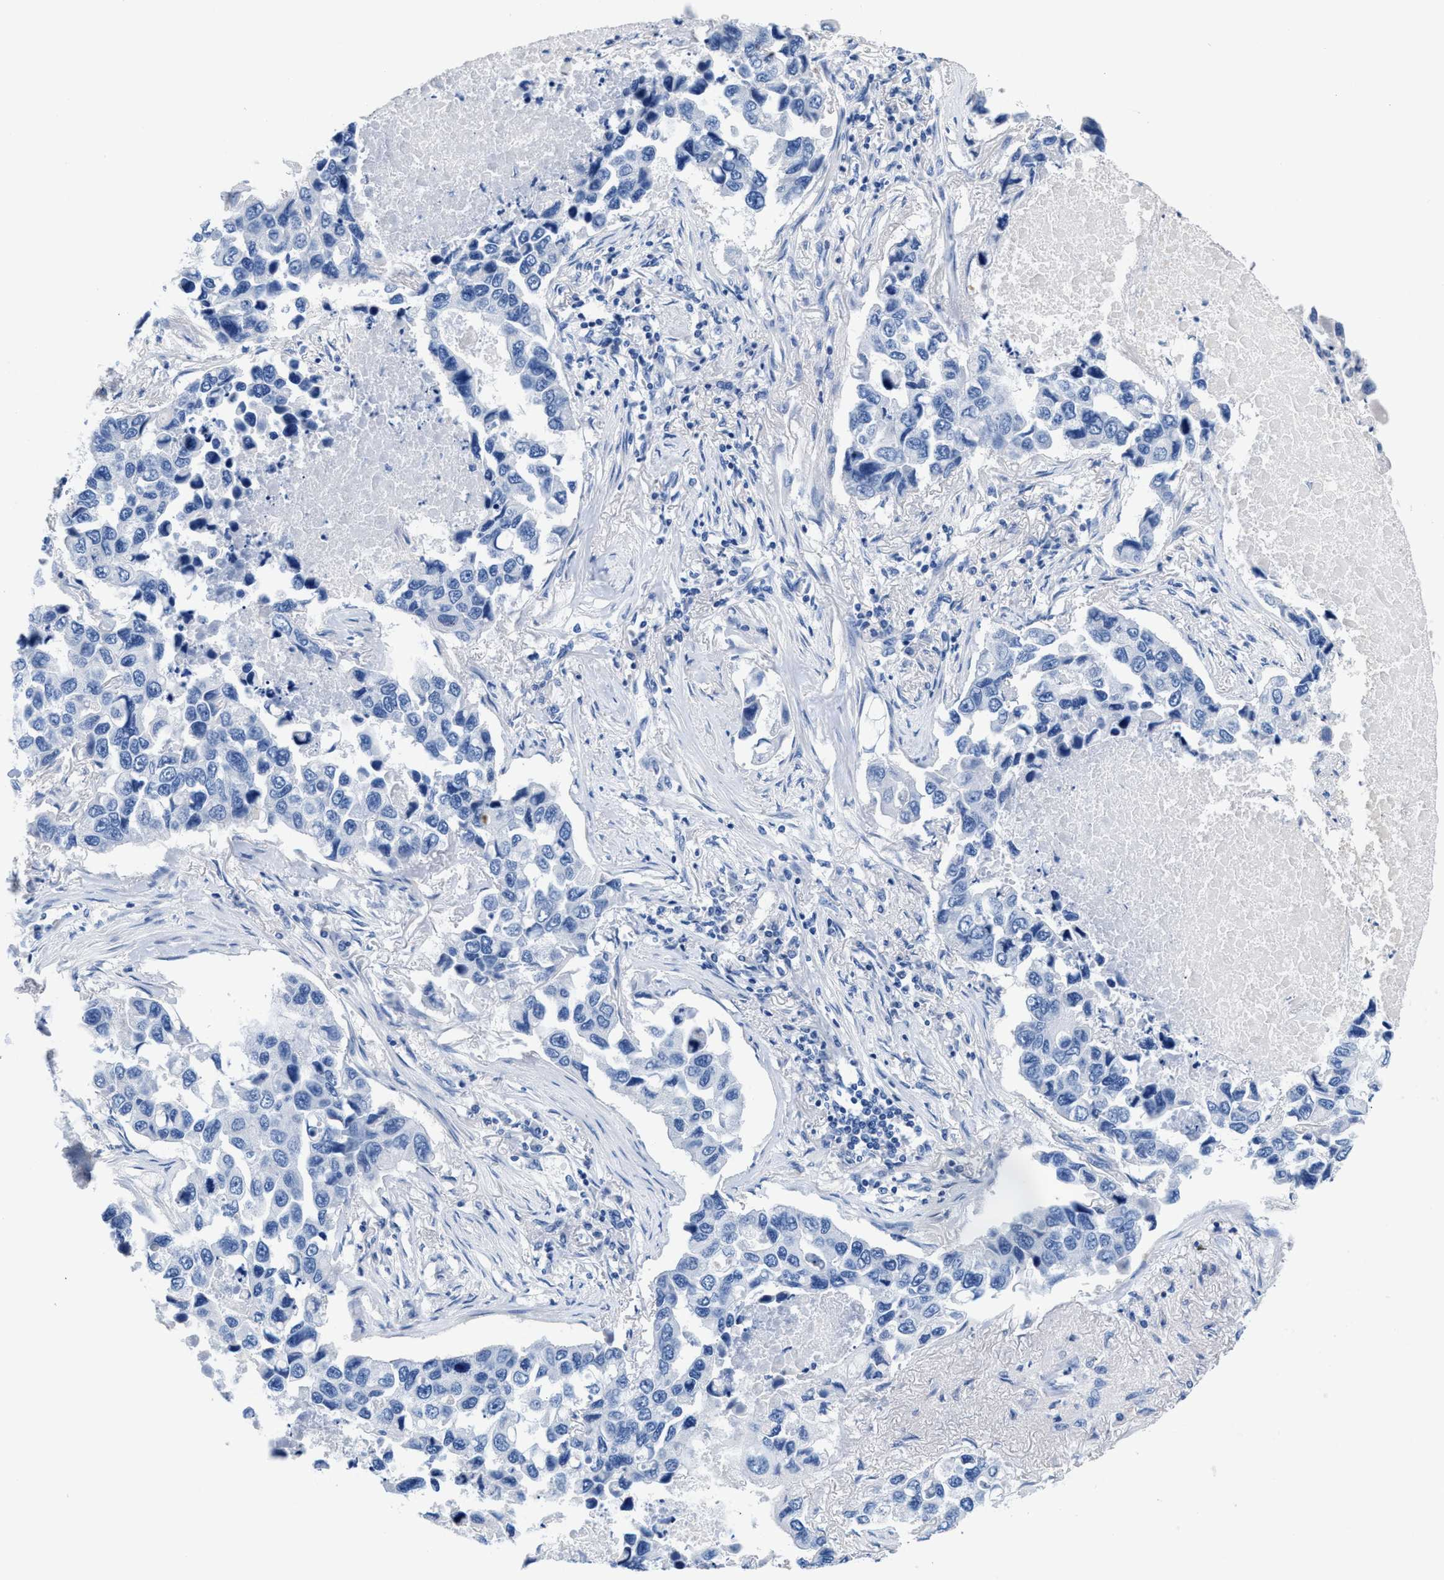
{"staining": {"intensity": "negative", "quantity": "none", "location": "none"}, "tissue": "lung cancer", "cell_type": "Tumor cells", "image_type": "cancer", "snomed": [{"axis": "morphology", "description": "Adenocarcinoma, NOS"}, {"axis": "topography", "description": "Lung"}], "caption": "The image exhibits no significant positivity in tumor cells of lung adenocarcinoma.", "gene": "SLFN13", "patient": {"sex": "male", "age": 64}}